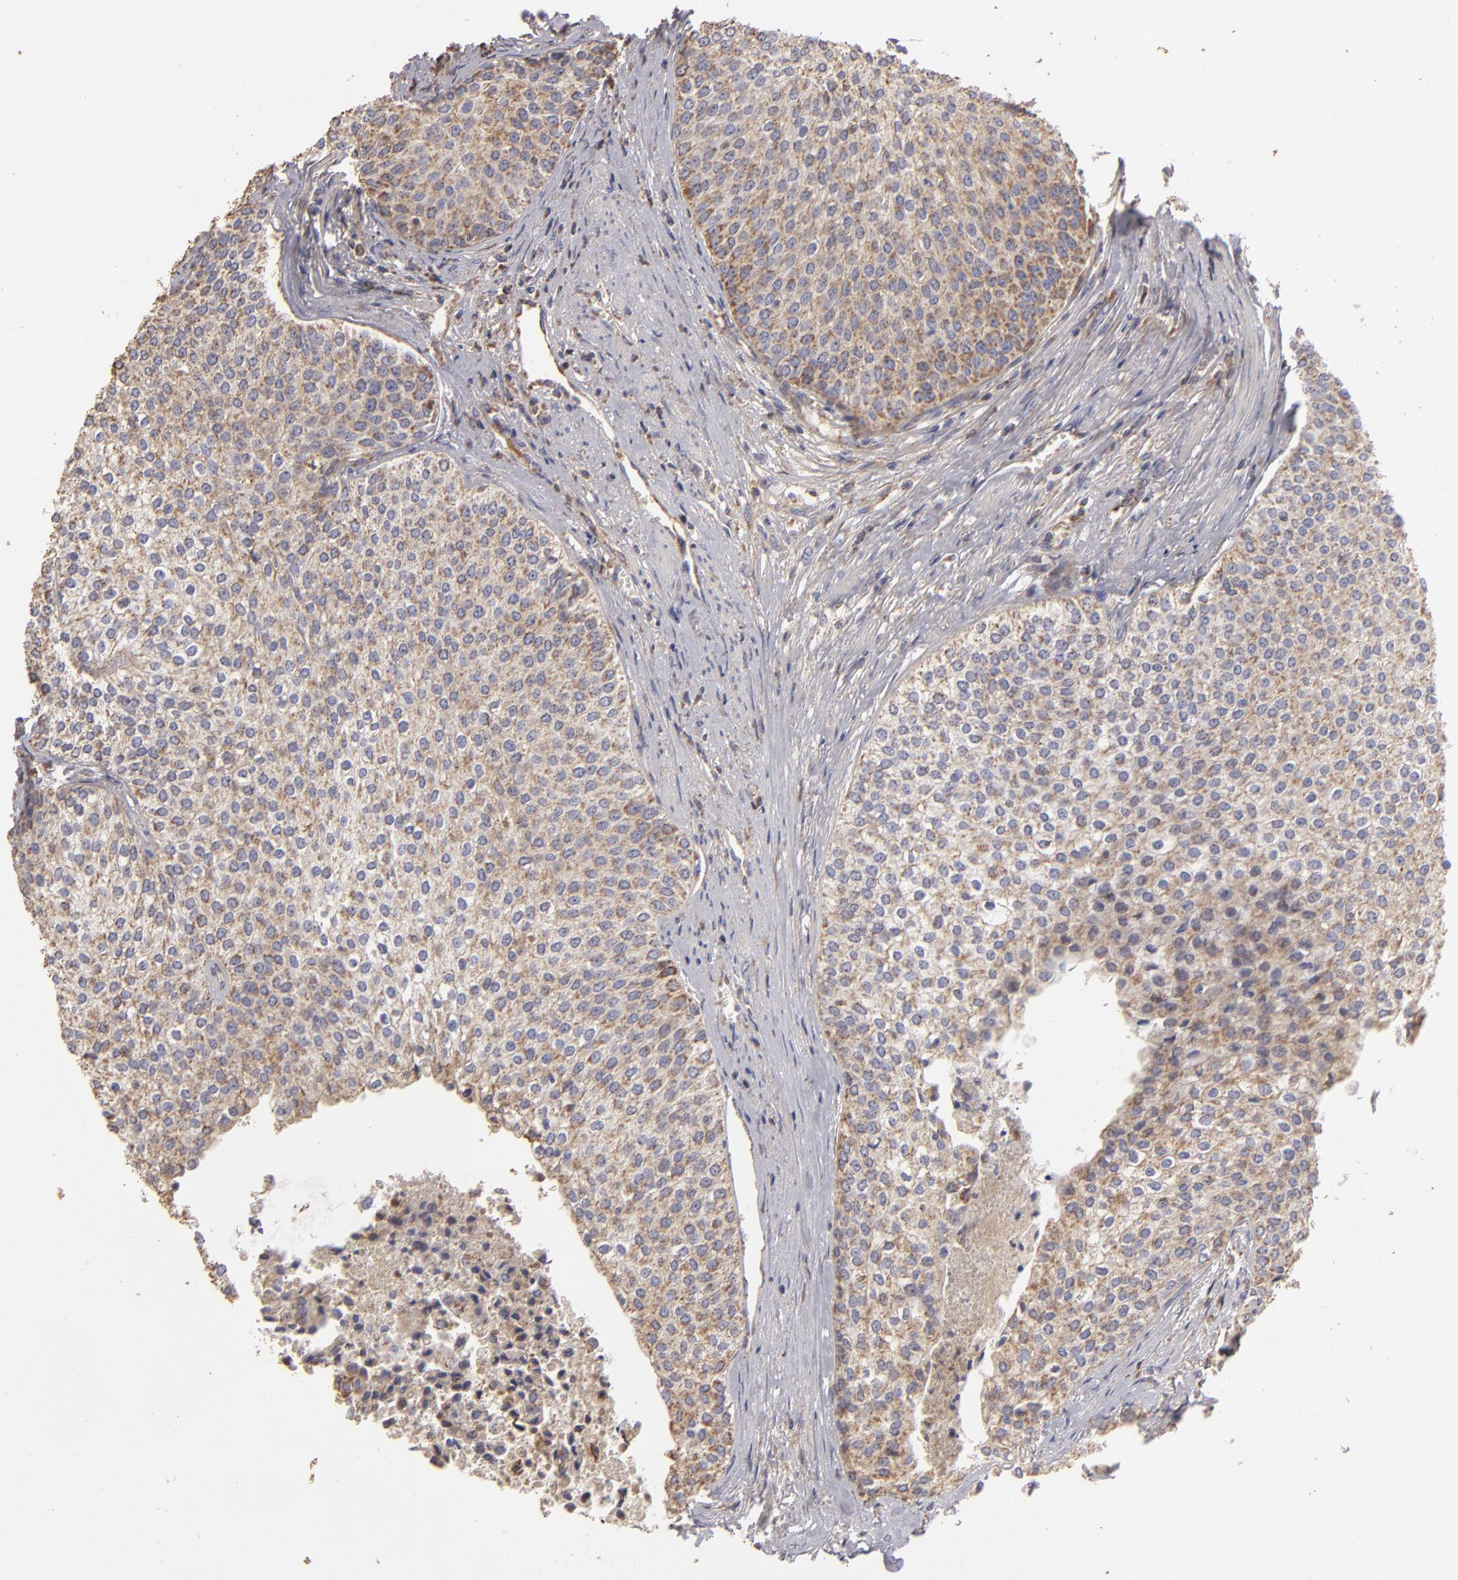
{"staining": {"intensity": "weak", "quantity": ">75%", "location": "cytoplasmic/membranous"}, "tissue": "urothelial cancer", "cell_type": "Tumor cells", "image_type": "cancer", "snomed": [{"axis": "morphology", "description": "Urothelial carcinoma, Low grade"}, {"axis": "topography", "description": "Urinary bladder"}], "caption": "Tumor cells display low levels of weak cytoplasmic/membranous positivity in about >75% of cells in human urothelial carcinoma (low-grade).", "gene": "CFB", "patient": {"sex": "female", "age": 73}}